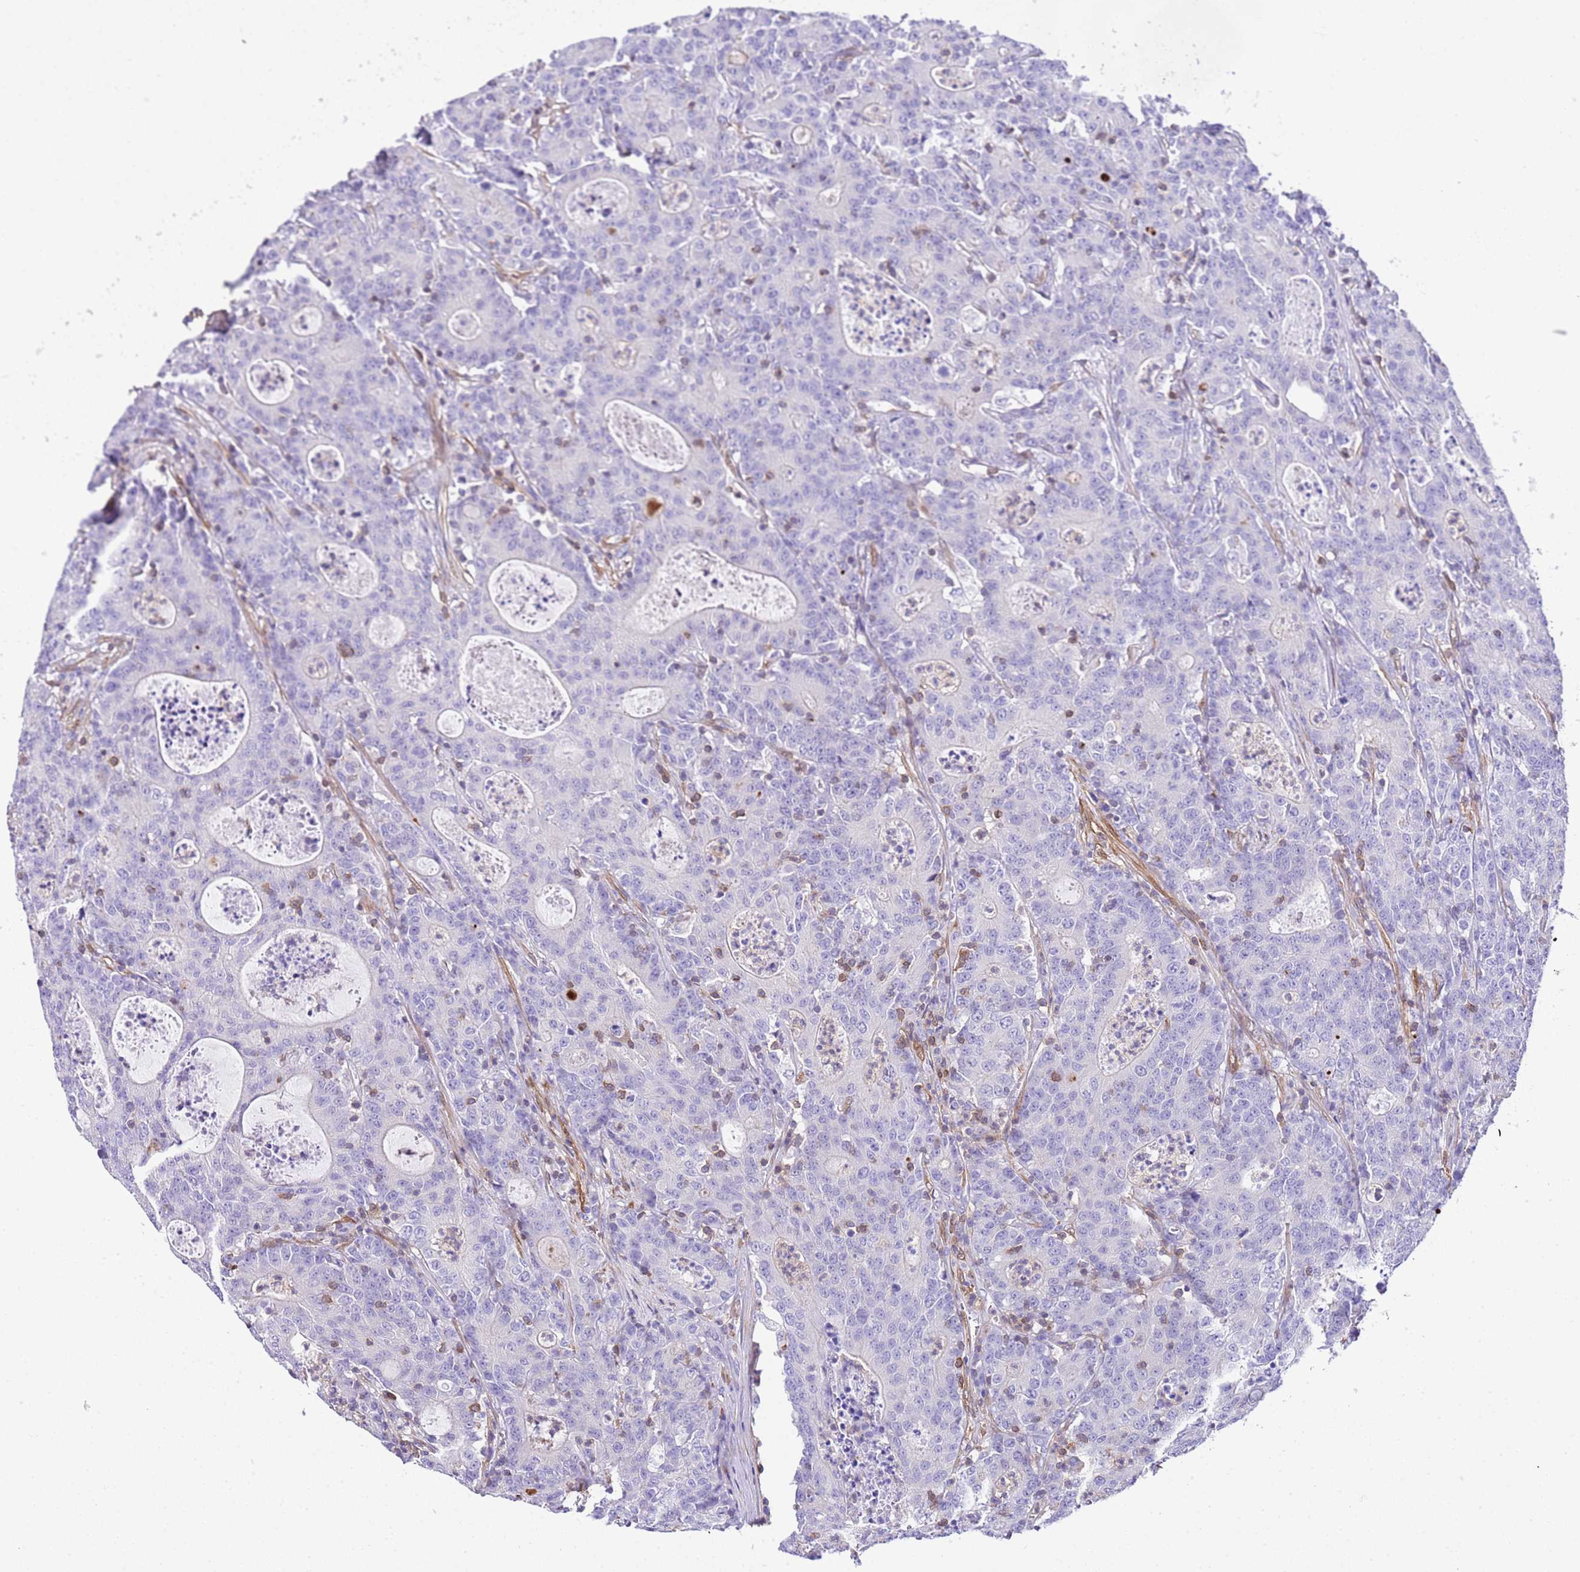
{"staining": {"intensity": "negative", "quantity": "none", "location": "none"}, "tissue": "colorectal cancer", "cell_type": "Tumor cells", "image_type": "cancer", "snomed": [{"axis": "morphology", "description": "Adenocarcinoma, NOS"}, {"axis": "topography", "description": "Colon"}], "caption": "There is no significant positivity in tumor cells of colorectal cancer.", "gene": "CNN2", "patient": {"sex": "male", "age": 83}}